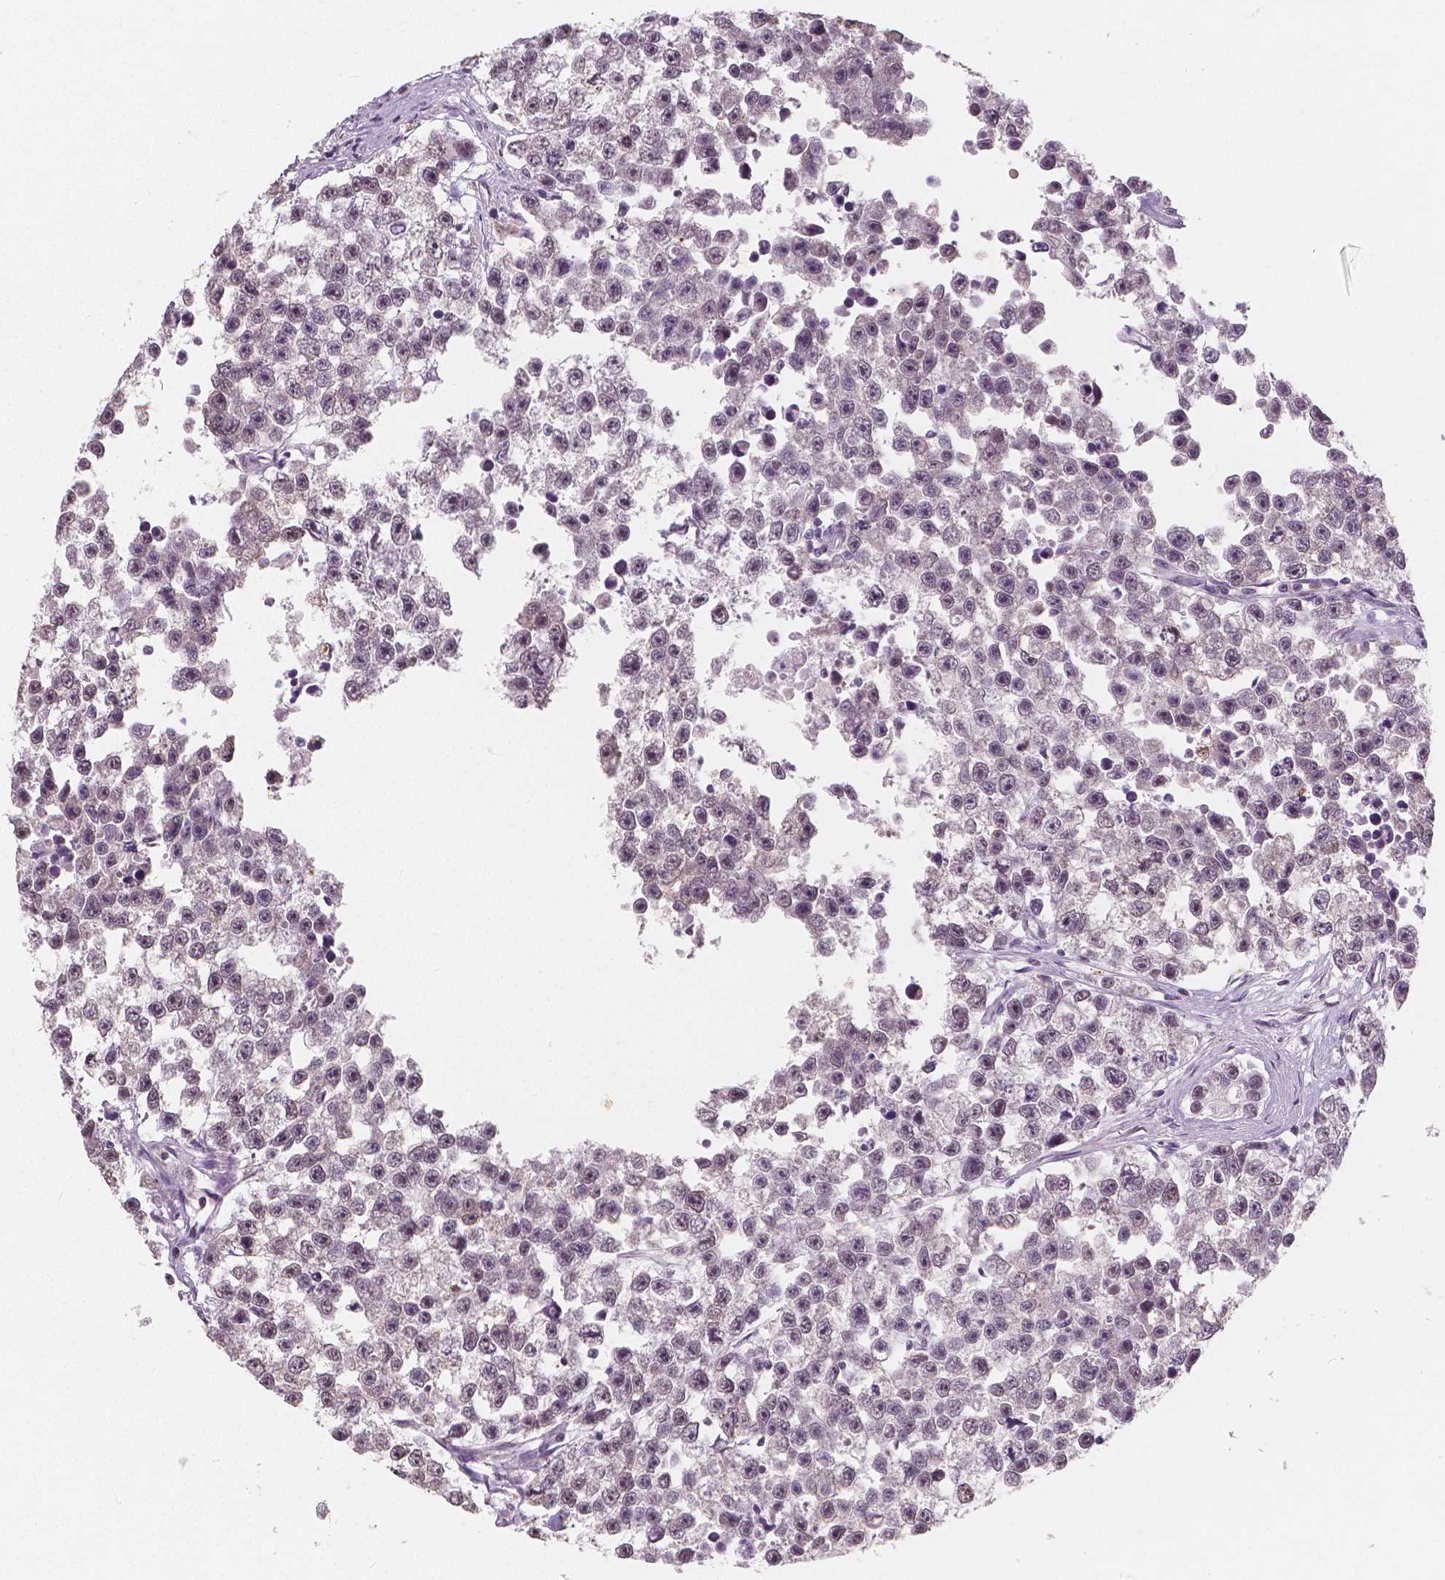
{"staining": {"intensity": "weak", "quantity": "<25%", "location": "nuclear"}, "tissue": "testis cancer", "cell_type": "Tumor cells", "image_type": "cancer", "snomed": [{"axis": "morphology", "description": "Seminoma, NOS"}, {"axis": "topography", "description": "Testis"}], "caption": "High magnification brightfield microscopy of testis cancer (seminoma) stained with DAB (3,3'-diaminobenzidine) (brown) and counterstained with hematoxylin (blue): tumor cells show no significant expression. (Immunohistochemistry (ihc), brightfield microscopy, high magnification).", "gene": "NOLC1", "patient": {"sex": "male", "age": 26}}